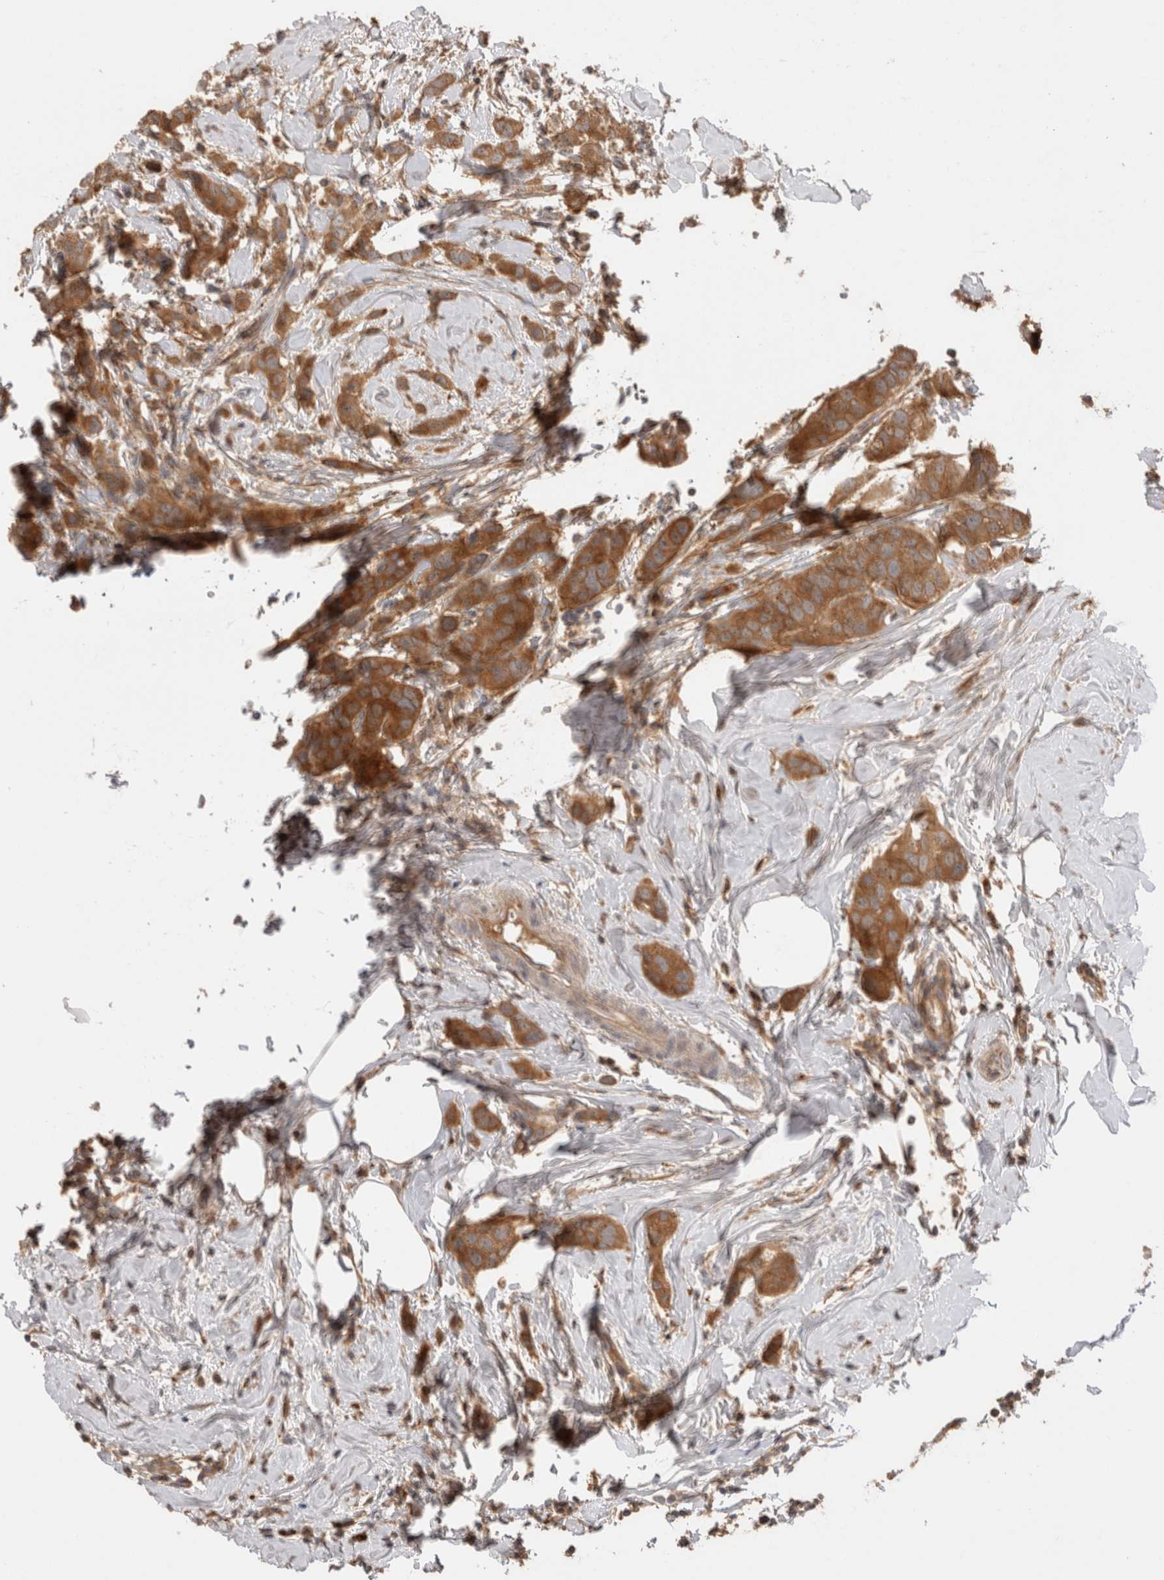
{"staining": {"intensity": "moderate", "quantity": ">75%", "location": "cytoplasmic/membranous"}, "tissue": "breast cancer", "cell_type": "Tumor cells", "image_type": "cancer", "snomed": [{"axis": "morphology", "description": "Duct carcinoma"}, {"axis": "topography", "description": "Breast"}], "caption": "The histopathology image exhibits a brown stain indicating the presence of a protein in the cytoplasmic/membranous of tumor cells in intraductal carcinoma (breast).", "gene": "VPS28", "patient": {"sex": "female", "age": 50}}